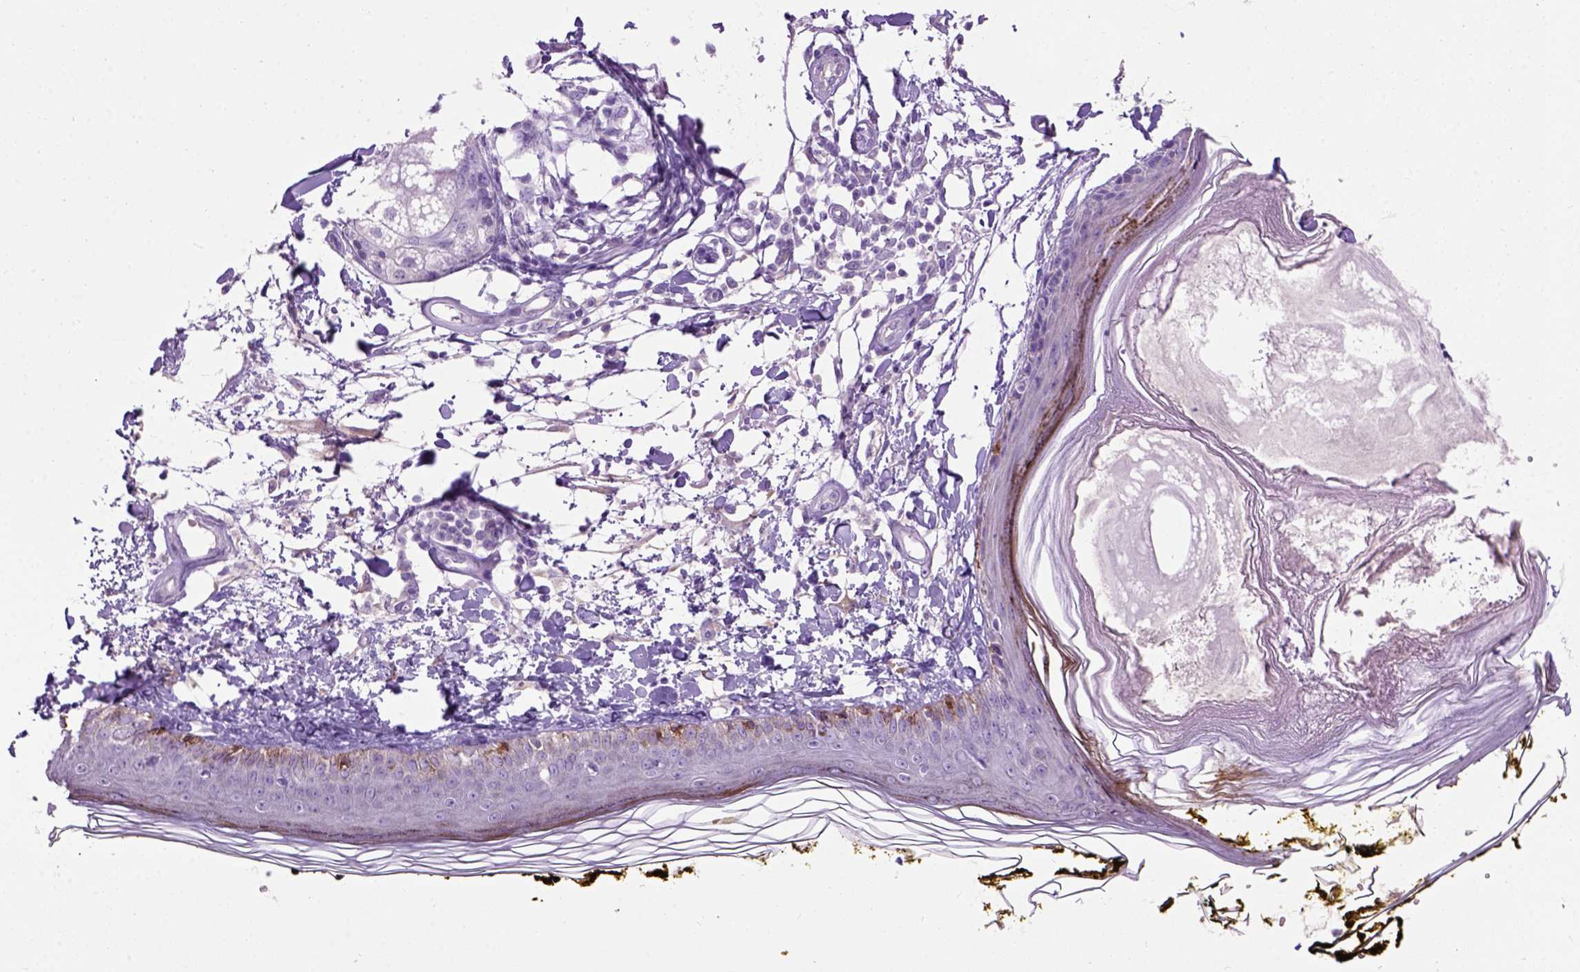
{"staining": {"intensity": "negative", "quantity": "none", "location": "none"}, "tissue": "skin", "cell_type": "Fibroblasts", "image_type": "normal", "snomed": [{"axis": "morphology", "description": "Normal tissue, NOS"}, {"axis": "topography", "description": "Skin"}], "caption": "Skin was stained to show a protein in brown. There is no significant staining in fibroblasts. (Immunohistochemistry (ihc), brightfield microscopy, high magnification).", "gene": "MAPT", "patient": {"sex": "male", "age": 76}}